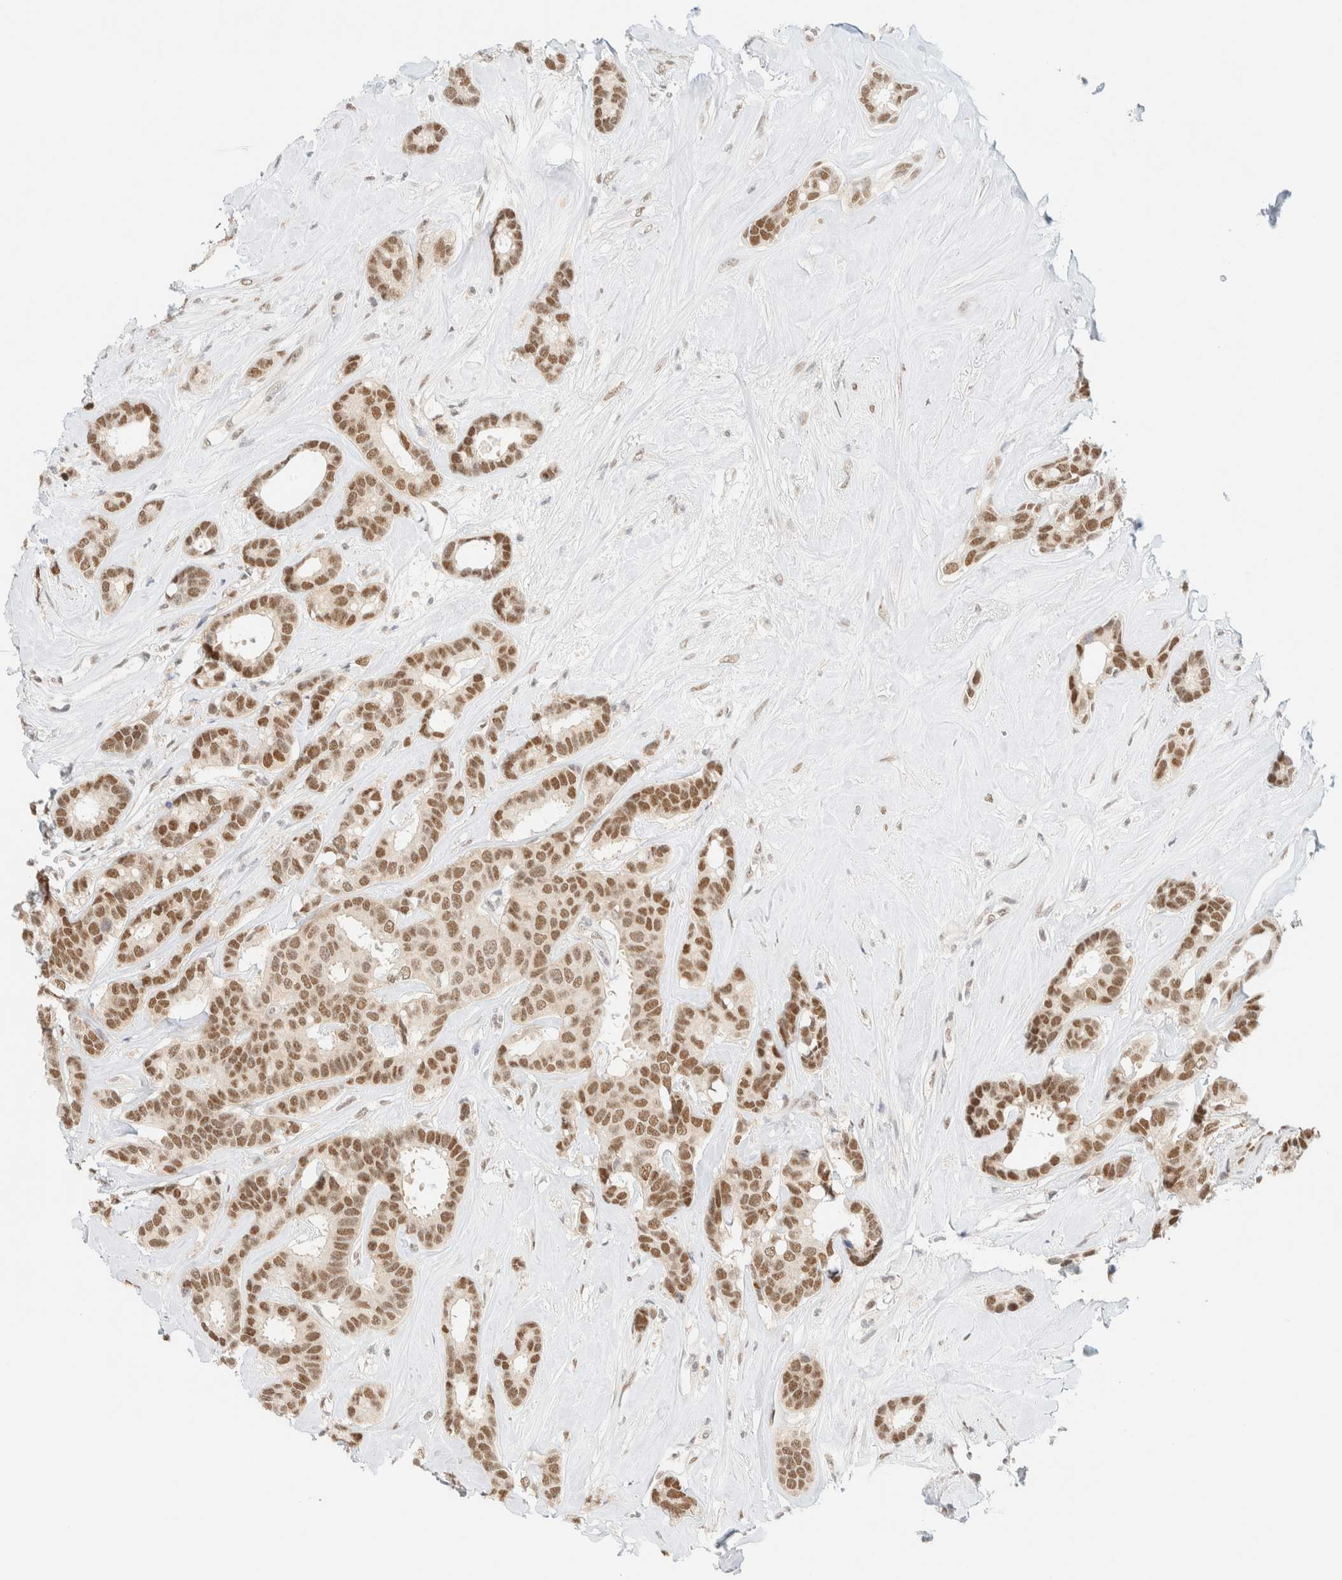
{"staining": {"intensity": "moderate", "quantity": ">75%", "location": "nuclear"}, "tissue": "breast cancer", "cell_type": "Tumor cells", "image_type": "cancer", "snomed": [{"axis": "morphology", "description": "Duct carcinoma"}, {"axis": "topography", "description": "Breast"}], "caption": "Protein analysis of breast cancer (intraductal carcinoma) tissue displays moderate nuclear staining in approximately >75% of tumor cells. Immunohistochemistry (ihc) stains the protein of interest in brown and the nuclei are stained blue.", "gene": "PYGO2", "patient": {"sex": "female", "age": 87}}